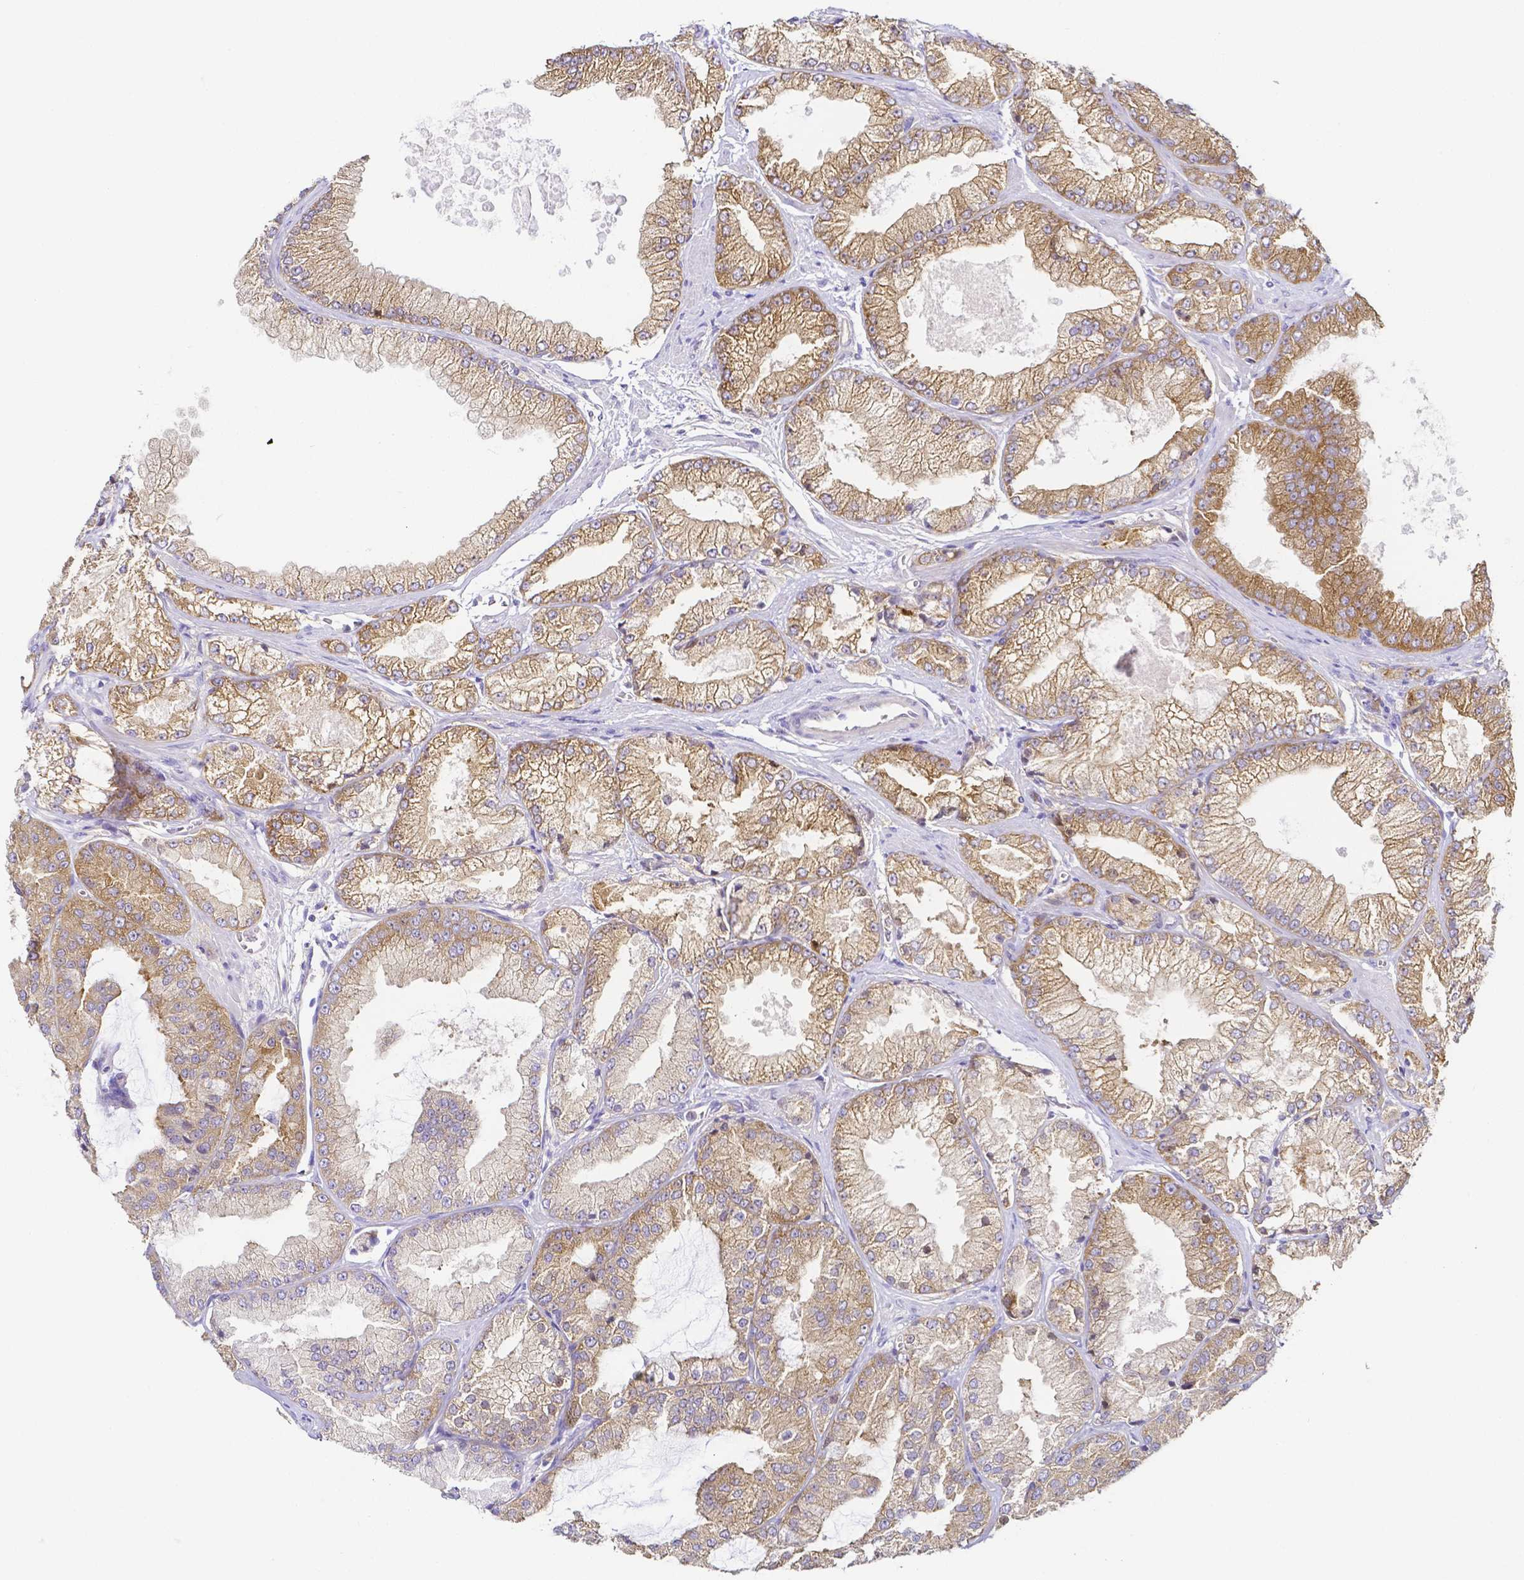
{"staining": {"intensity": "moderate", "quantity": "25%-75%", "location": "cytoplasmic/membranous"}, "tissue": "prostate cancer", "cell_type": "Tumor cells", "image_type": "cancer", "snomed": [{"axis": "morphology", "description": "Adenocarcinoma, High grade"}, {"axis": "topography", "description": "Prostate"}], "caption": "Protein expression analysis of prostate cancer exhibits moderate cytoplasmic/membranous staining in approximately 25%-75% of tumor cells. Using DAB (brown) and hematoxylin (blue) stains, captured at high magnification using brightfield microscopy.", "gene": "PKP3", "patient": {"sex": "male", "age": 68}}